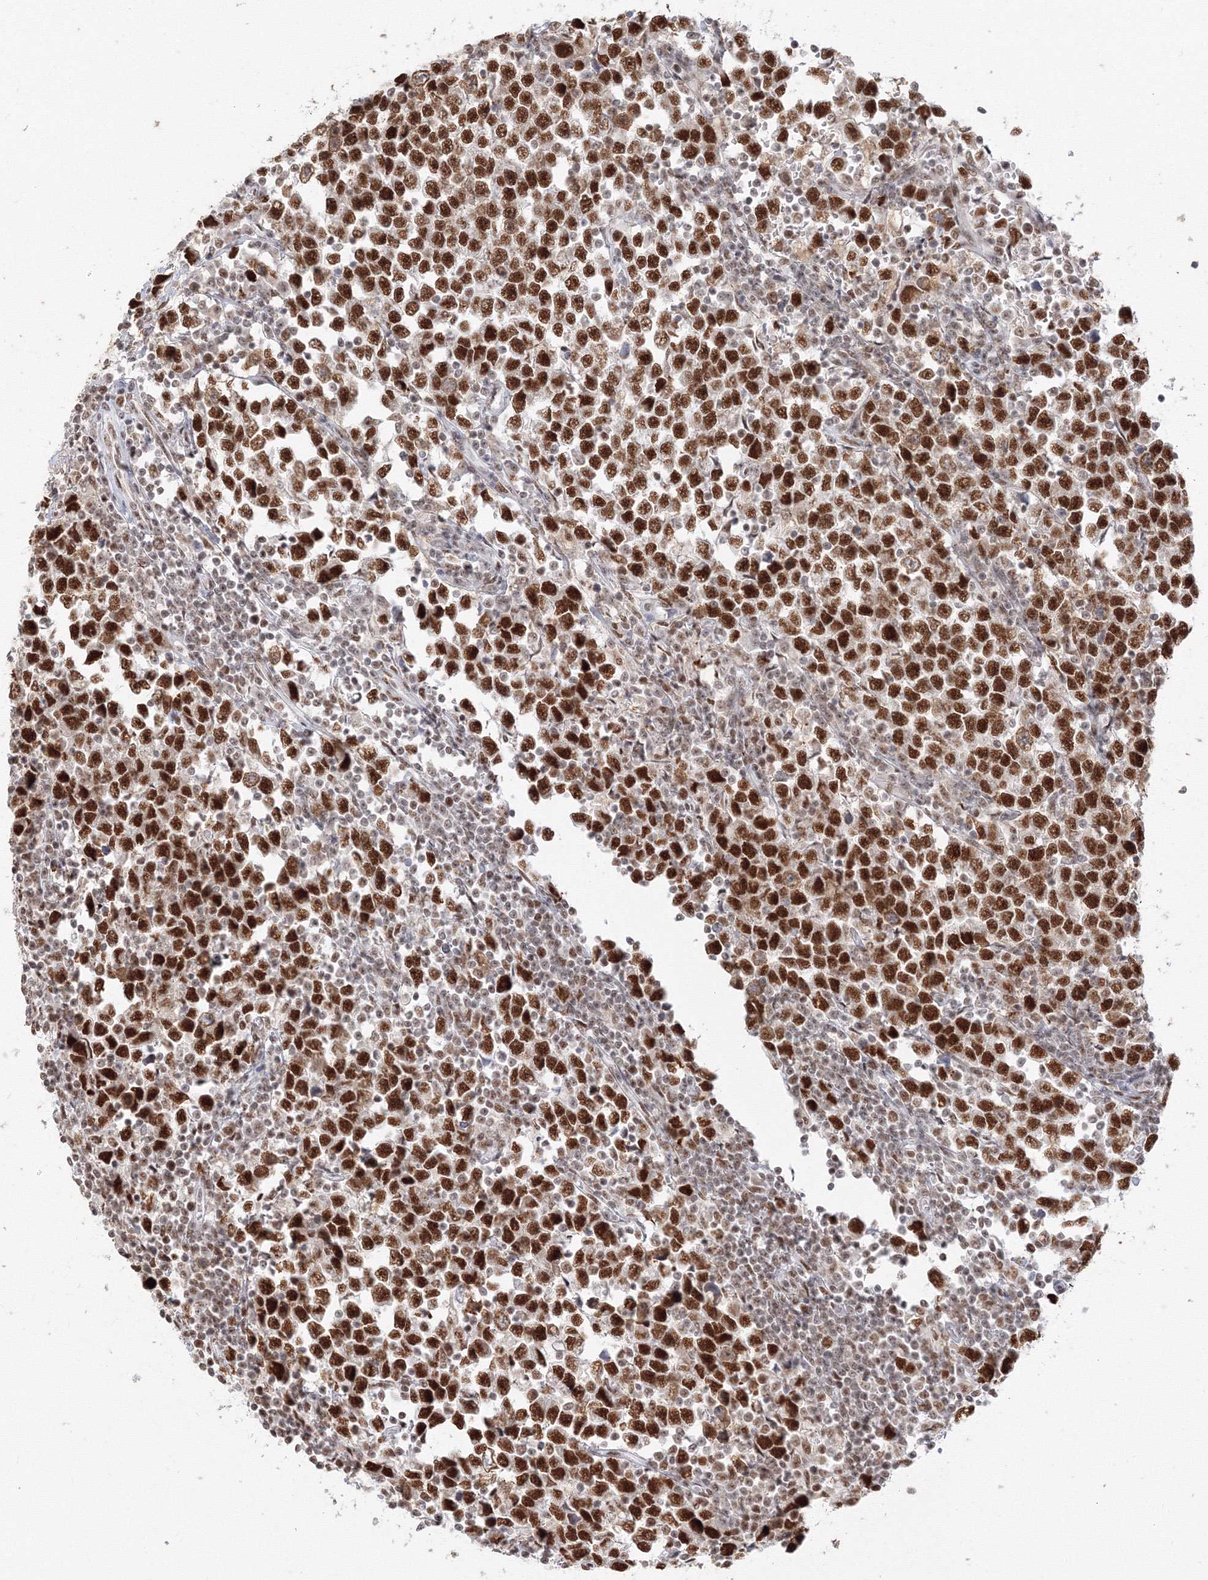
{"staining": {"intensity": "strong", "quantity": ">75%", "location": "nuclear"}, "tissue": "testis cancer", "cell_type": "Tumor cells", "image_type": "cancer", "snomed": [{"axis": "morphology", "description": "Normal tissue, NOS"}, {"axis": "morphology", "description": "Seminoma, NOS"}, {"axis": "topography", "description": "Testis"}], "caption": "Testis seminoma was stained to show a protein in brown. There is high levels of strong nuclear expression in about >75% of tumor cells.", "gene": "PPP4R2", "patient": {"sex": "male", "age": 43}}